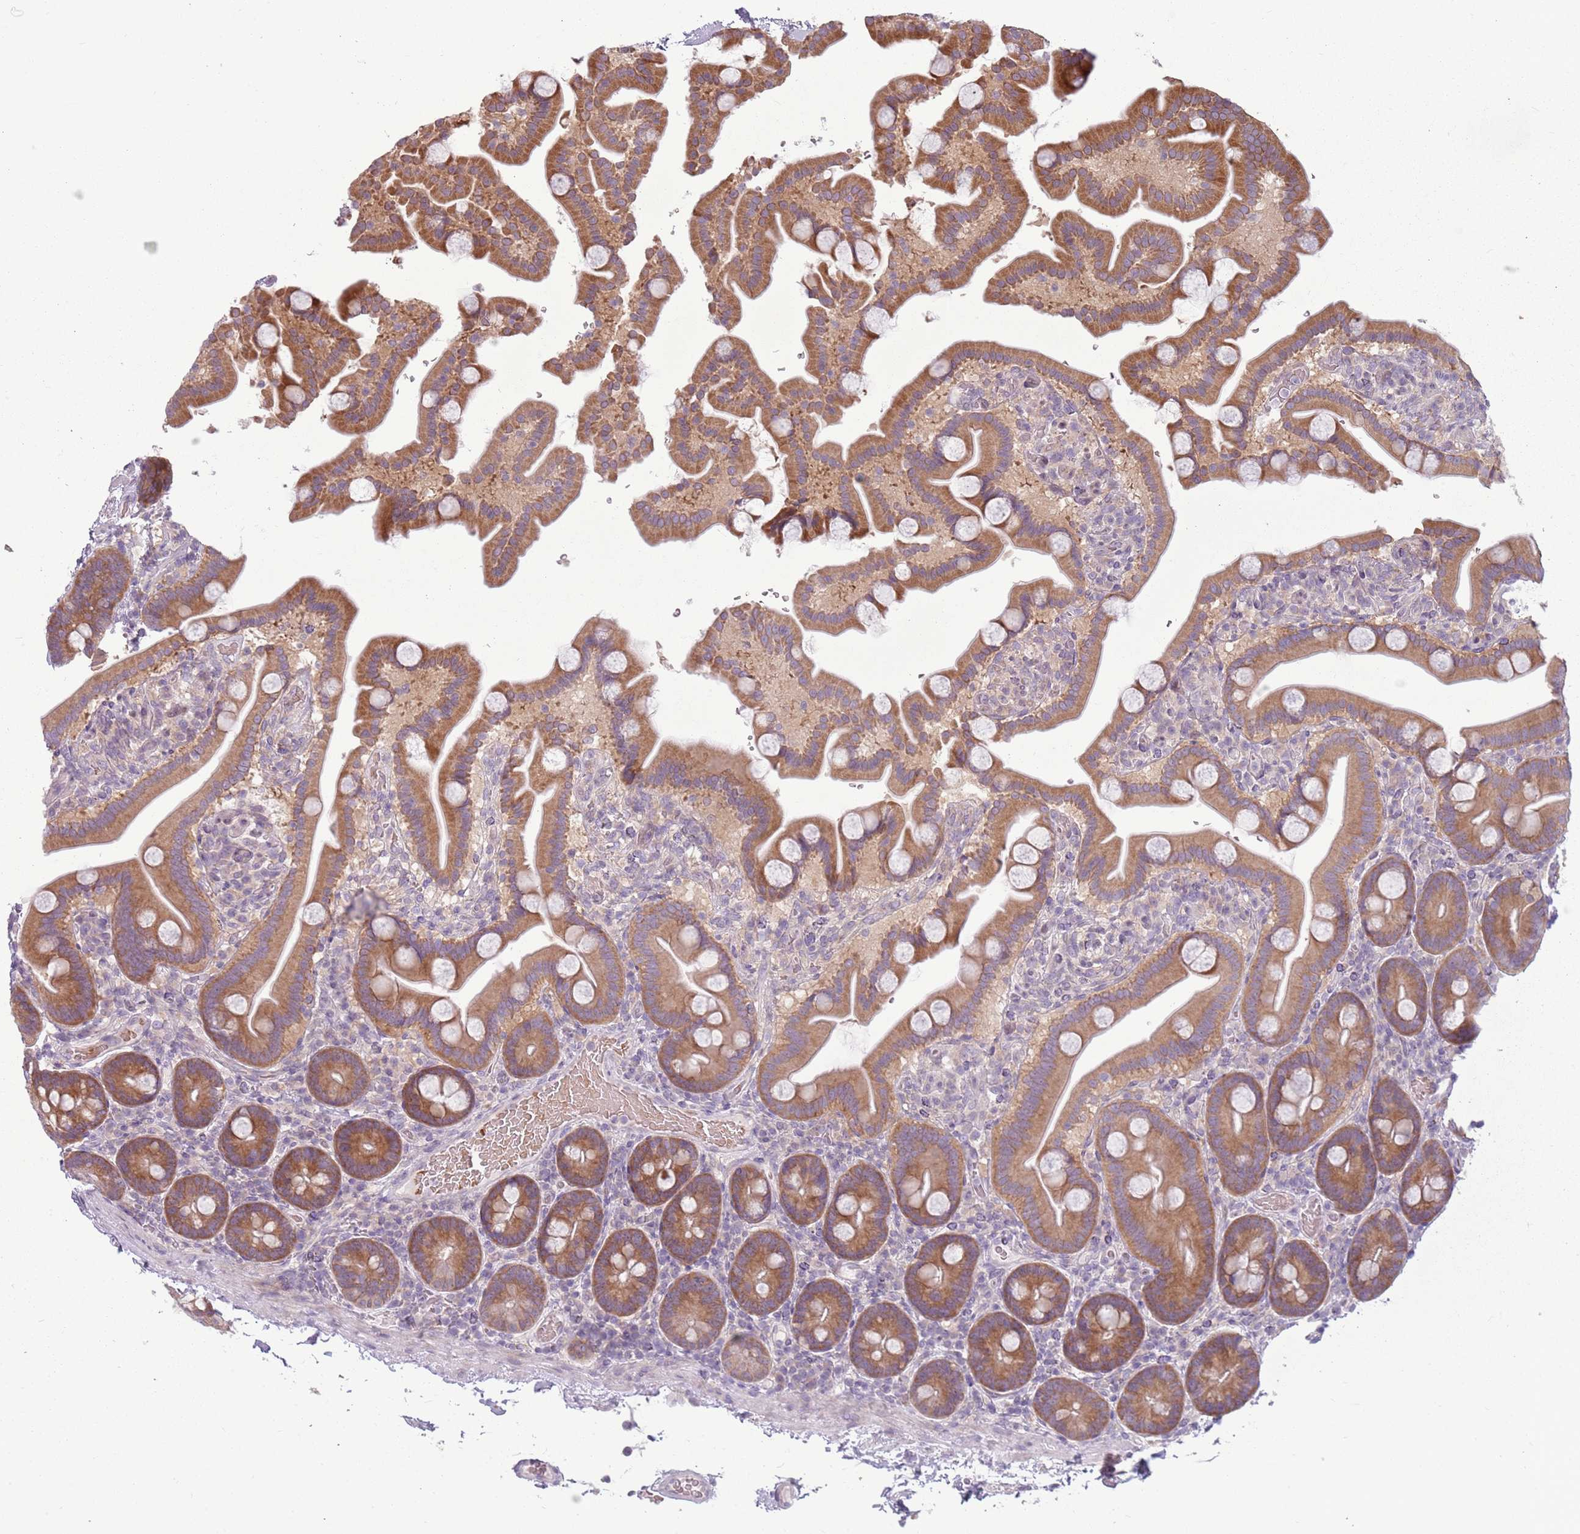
{"staining": {"intensity": "moderate", "quantity": ">75%", "location": "cytoplasmic/membranous"}, "tissue": "duodenum", "cell_type": "Glandular cells", "image_type": "normal", "snomed": [{"axis": "morphology", "description": "Normal tissue, NOS"}, {"axis": "topography", "description": "Duodenum"}], "caption": "A medium amount of moderate cytoplasmic/membranous expression is appreciated in about >75% of glandular cells in benign duodenum. The staining was performed using DAB to visualize the protein expression in brown, while the nuclei were stained in blue with hematoxylin (Magnification: 20x).", "gene": "HSPA14", "patient": {"sex": "male", "age": 55}}